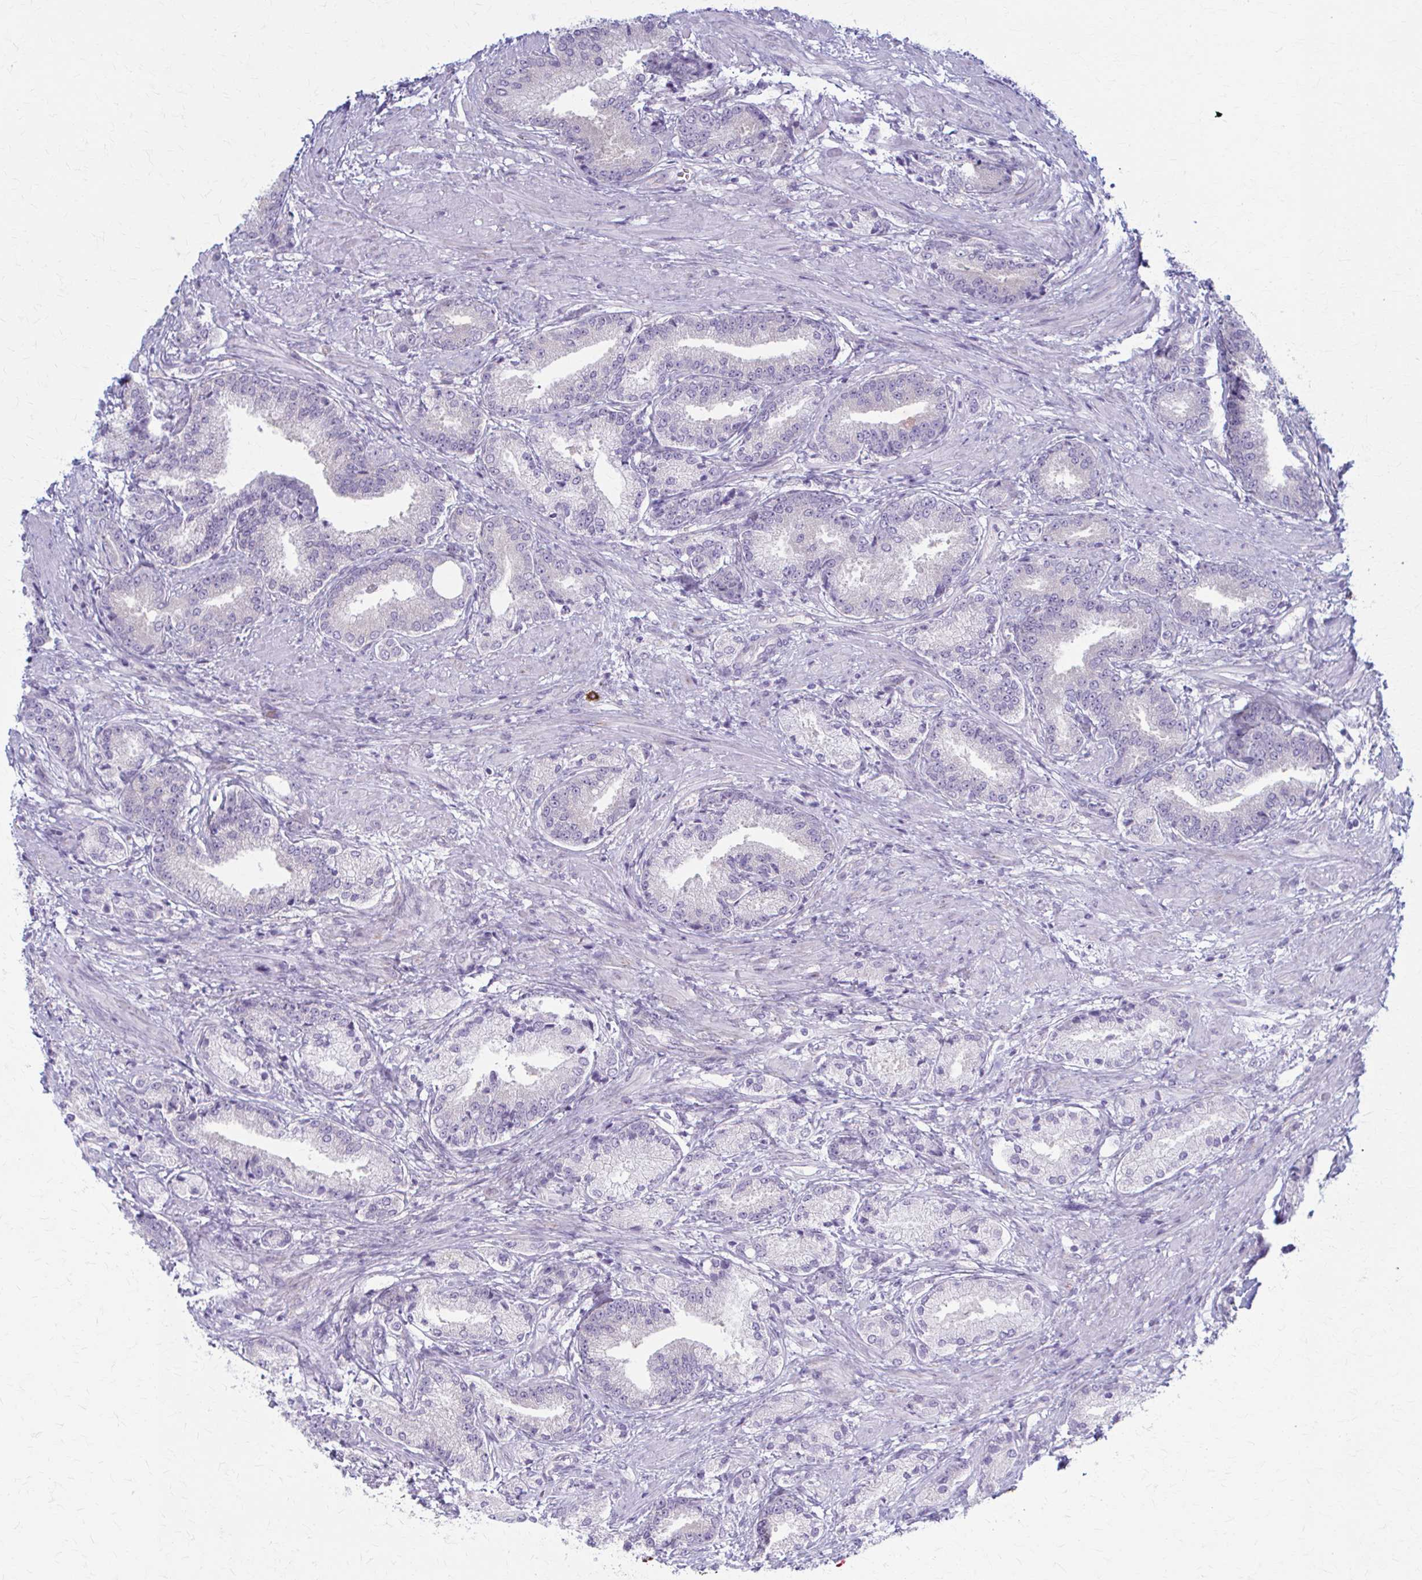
{"staining": {"intensity": "negative", "quantity": "none", "location": "none"}, "tissue": "prostate cancer", "cell_type": "Tumor cells", "image_type": "cancer", "snomed": [{"axis": "morphology", "description": "Adenocarcinoma, High grade"}, {"axis": "topography", "description": "Prostate and seminal vesicle, NOS"}], "caption": "There is no significant positivity in tumor cells of prostate cancer.", "gene": "PRKRA", "patient": {"sex": "male", "age": 61}}